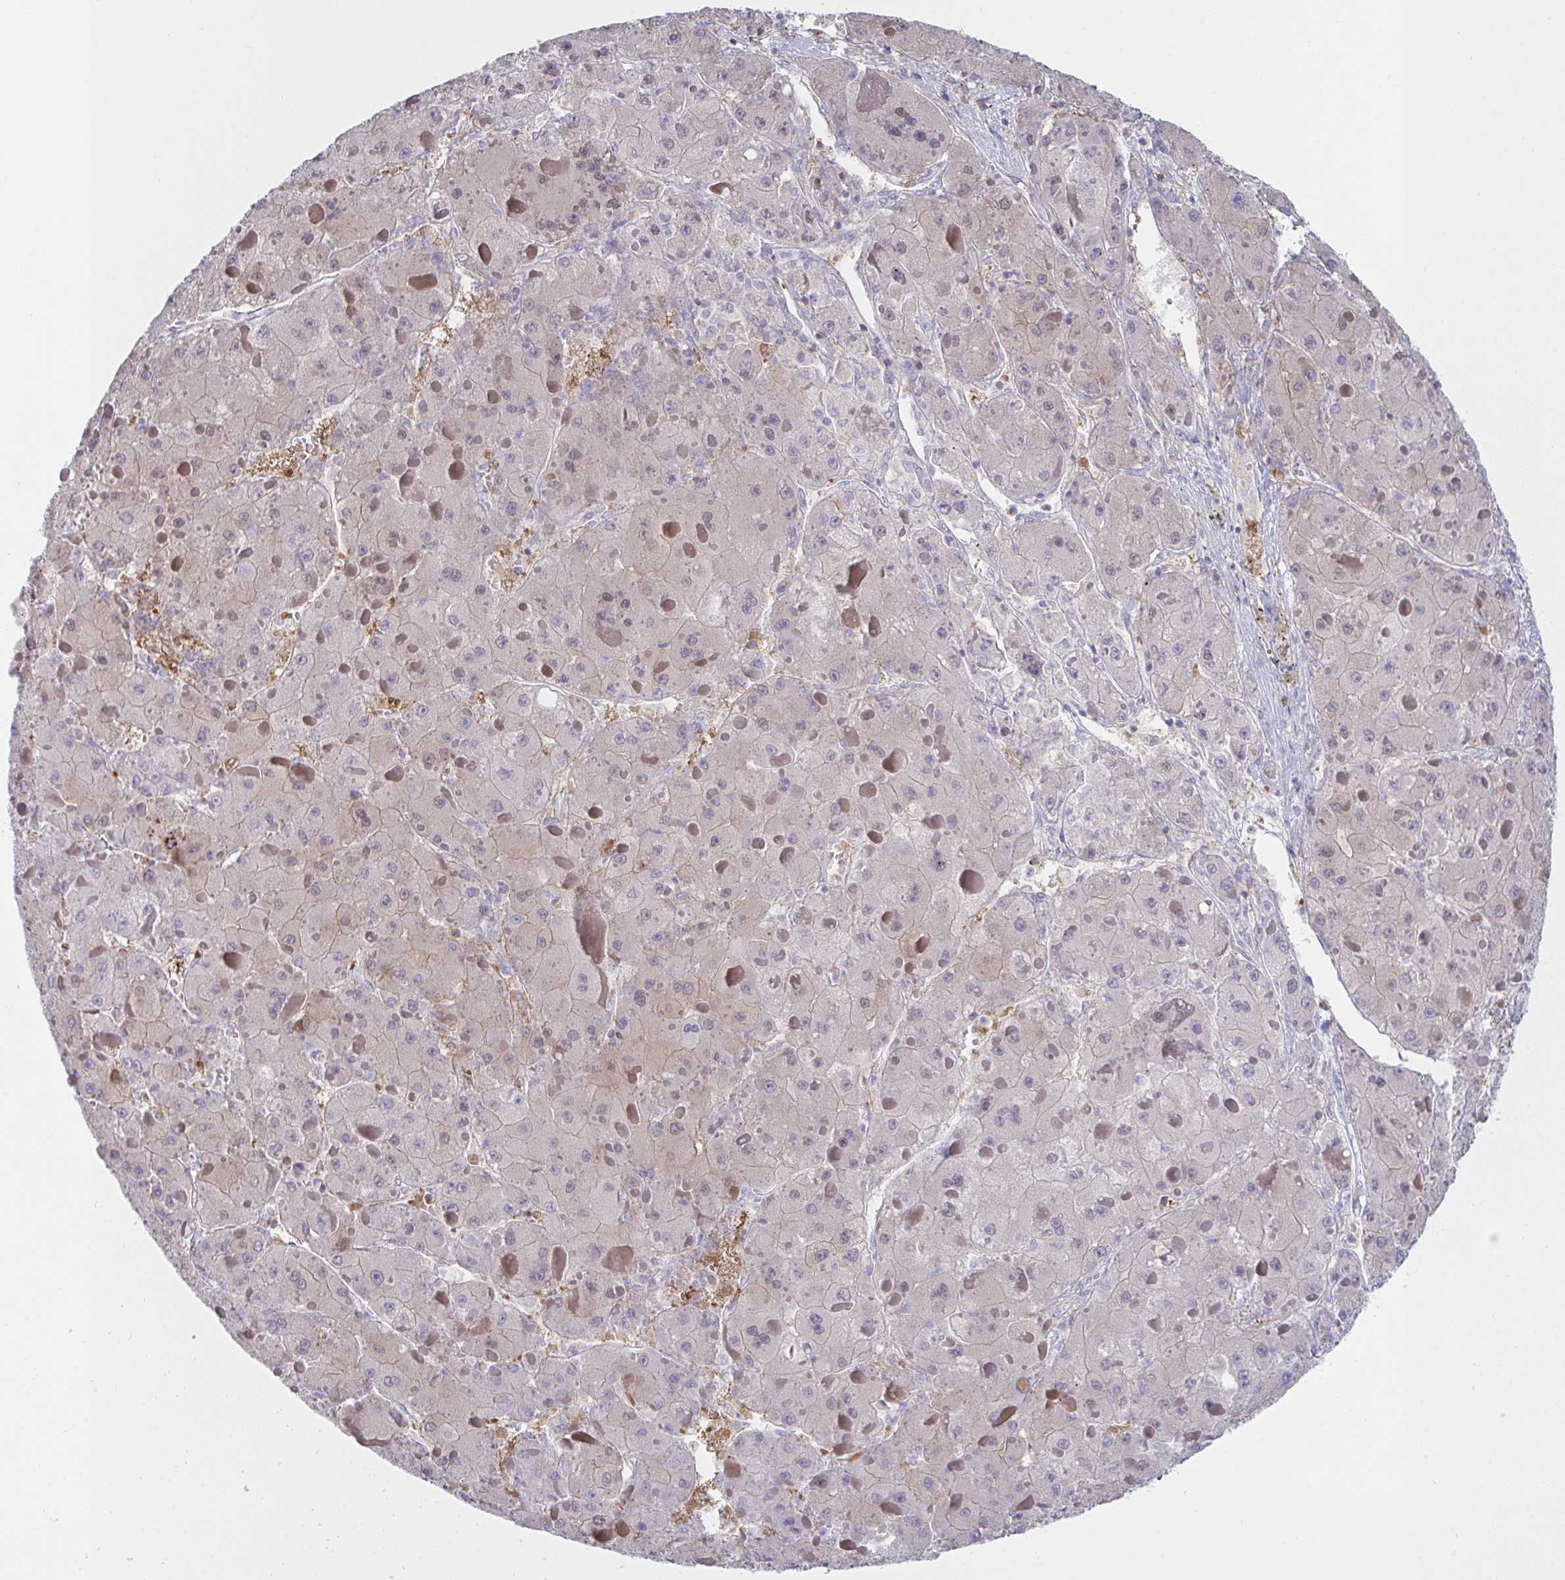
{"staining": {"intensity": "negative", "quantity": "none", "location": "none"}, "tissue": "liver cancer", "cell_type": "Tumor cells", "image_type": "cancer", "snomed": [{"axis": "morphology", "description": "Carcinoma, Hepatocellular, NOS"}, {"axis": "topography", "description": "Liver"}], "caption": "Immunohistochemistry of human liver cancer reveals no expression in tumor cells.", "gene": "WNK1", "patient": {"sex": "female", "age": 73}}